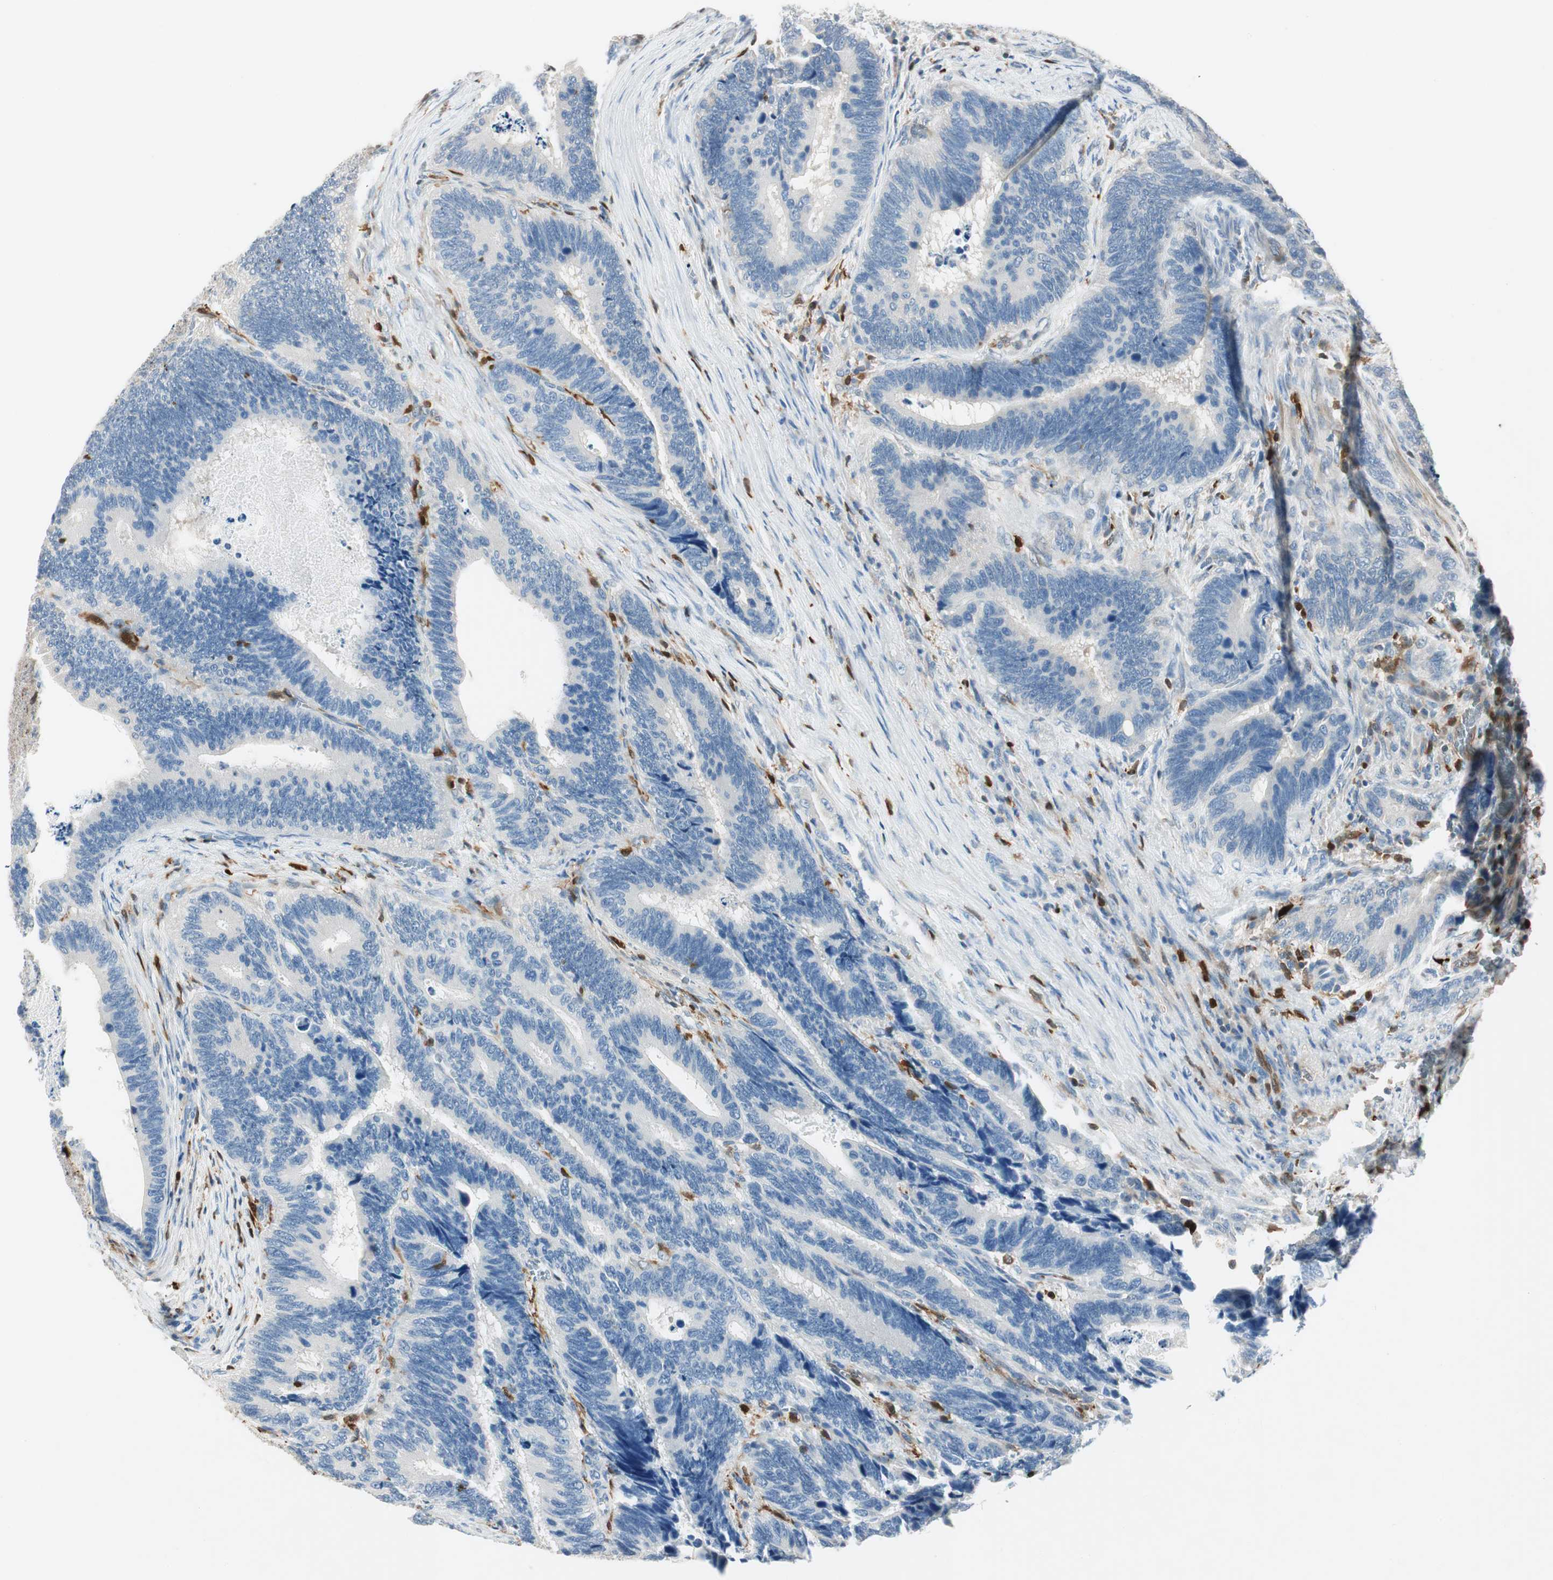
{"staining": {"intensity": "negative", "quantity": "none", "location": "none"}, "tissue": "colorectal cancer", "cell_type": "Tumor cells", "image_type": "cancer", "snomed": [{"axis": "morphology", "description": "Adenocarcinoma, NOS"}, {"axis": "topography", "description": "Colon"}], "caption": "Immunohistochemical staining of human adenocarcinoma (colorectal) shows no significant staining in tumor cells.", "gene": "COTL1", "patient": {"sex": "male", "age": 72}}